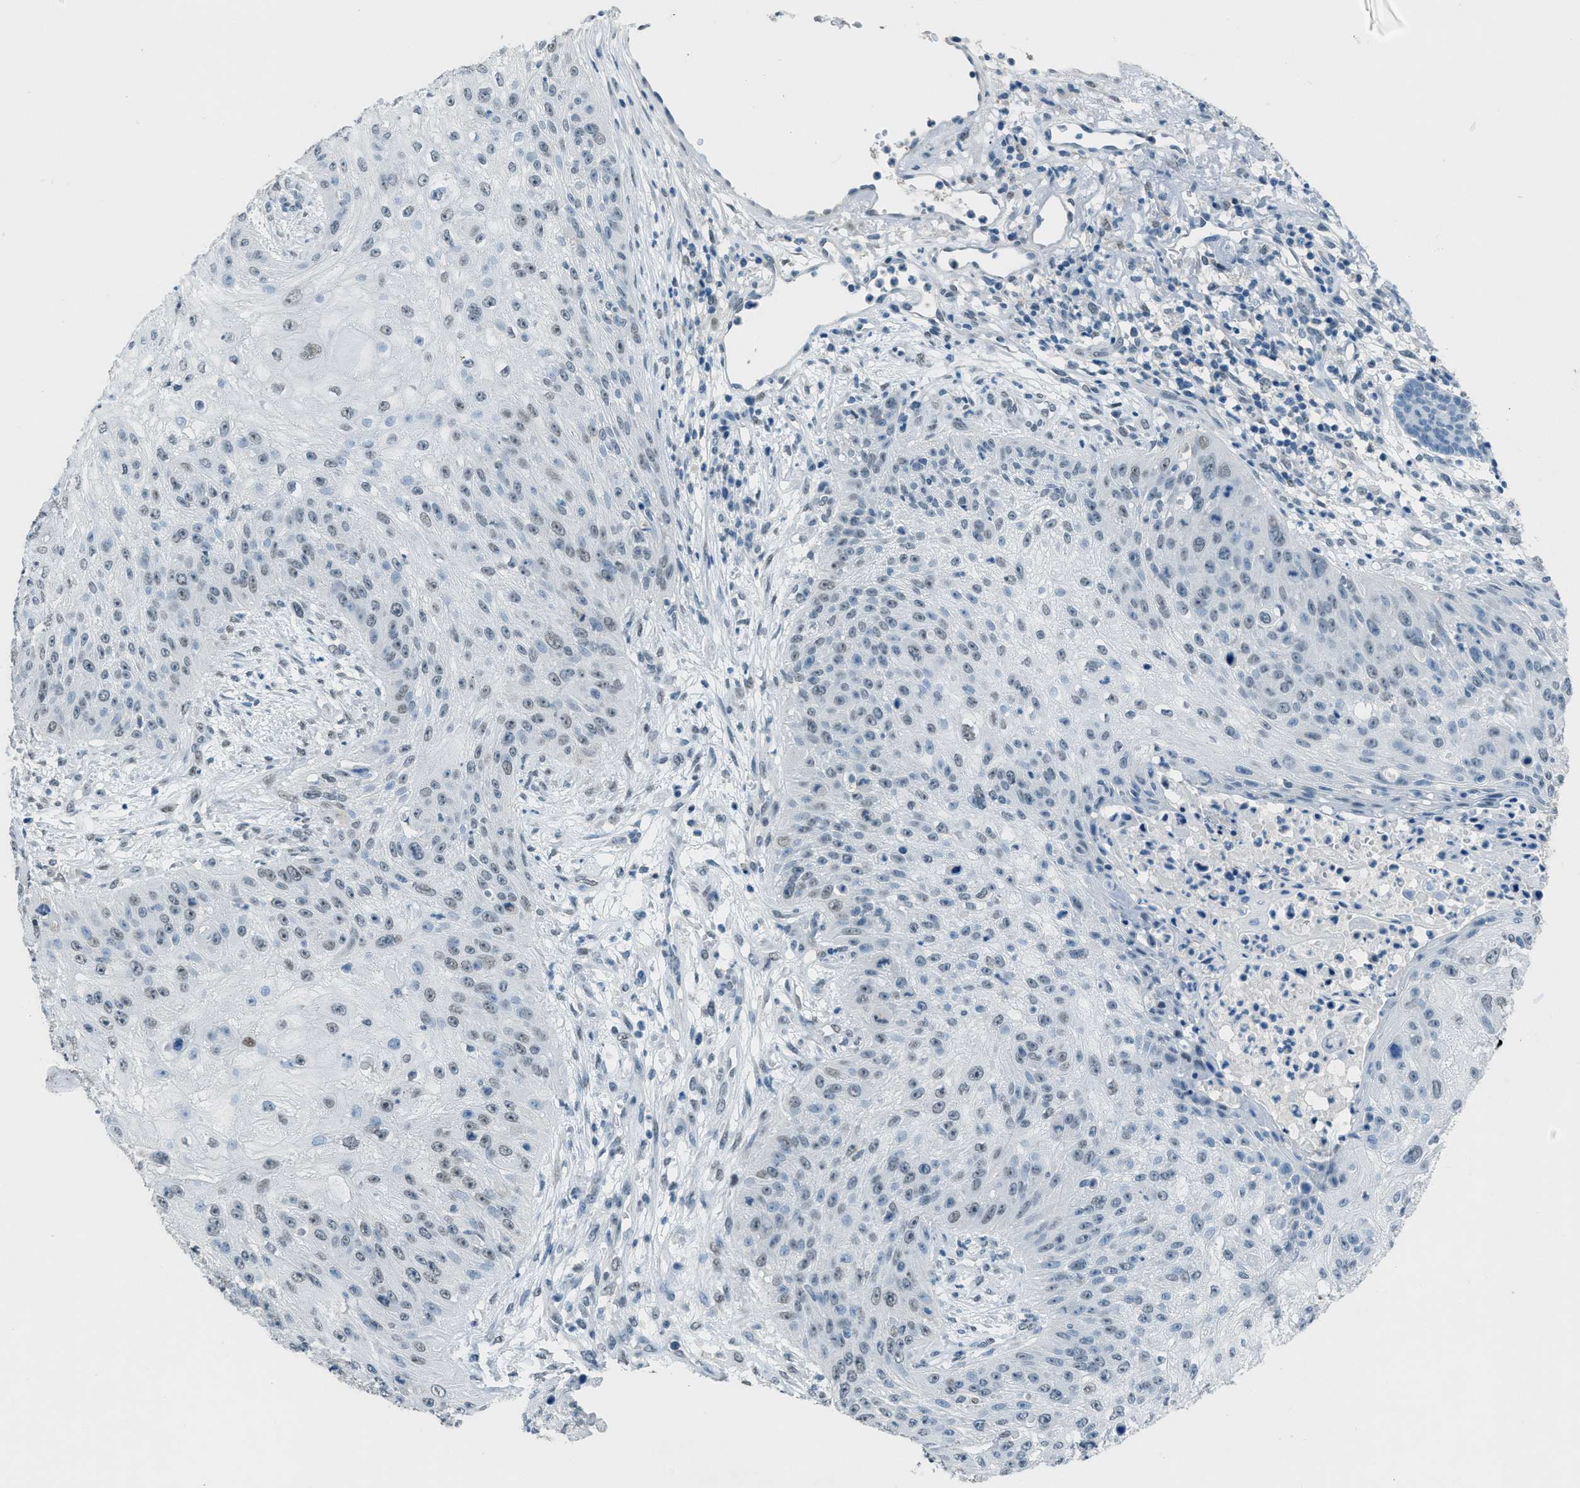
{"staining": {"intensity": "weak", "quantity": "25%-75%", "location": "nuclear"}, "tissue": "skin cancer", "cell_type": "Tumor cells", "image_type": "cancer", "snomed": [{"axis": "morphology", "description": "Squamous cell carcinoma, NOS"}, {"axis": "topography", "description": "Skin"}], "caption": "Tumor cells display low levels of weak nuclear staining in about 25%-75% of cells in skin squamous cell carcinoma.", "gene": "TTC13", "patient": {"sex": "female", "age": 80}}